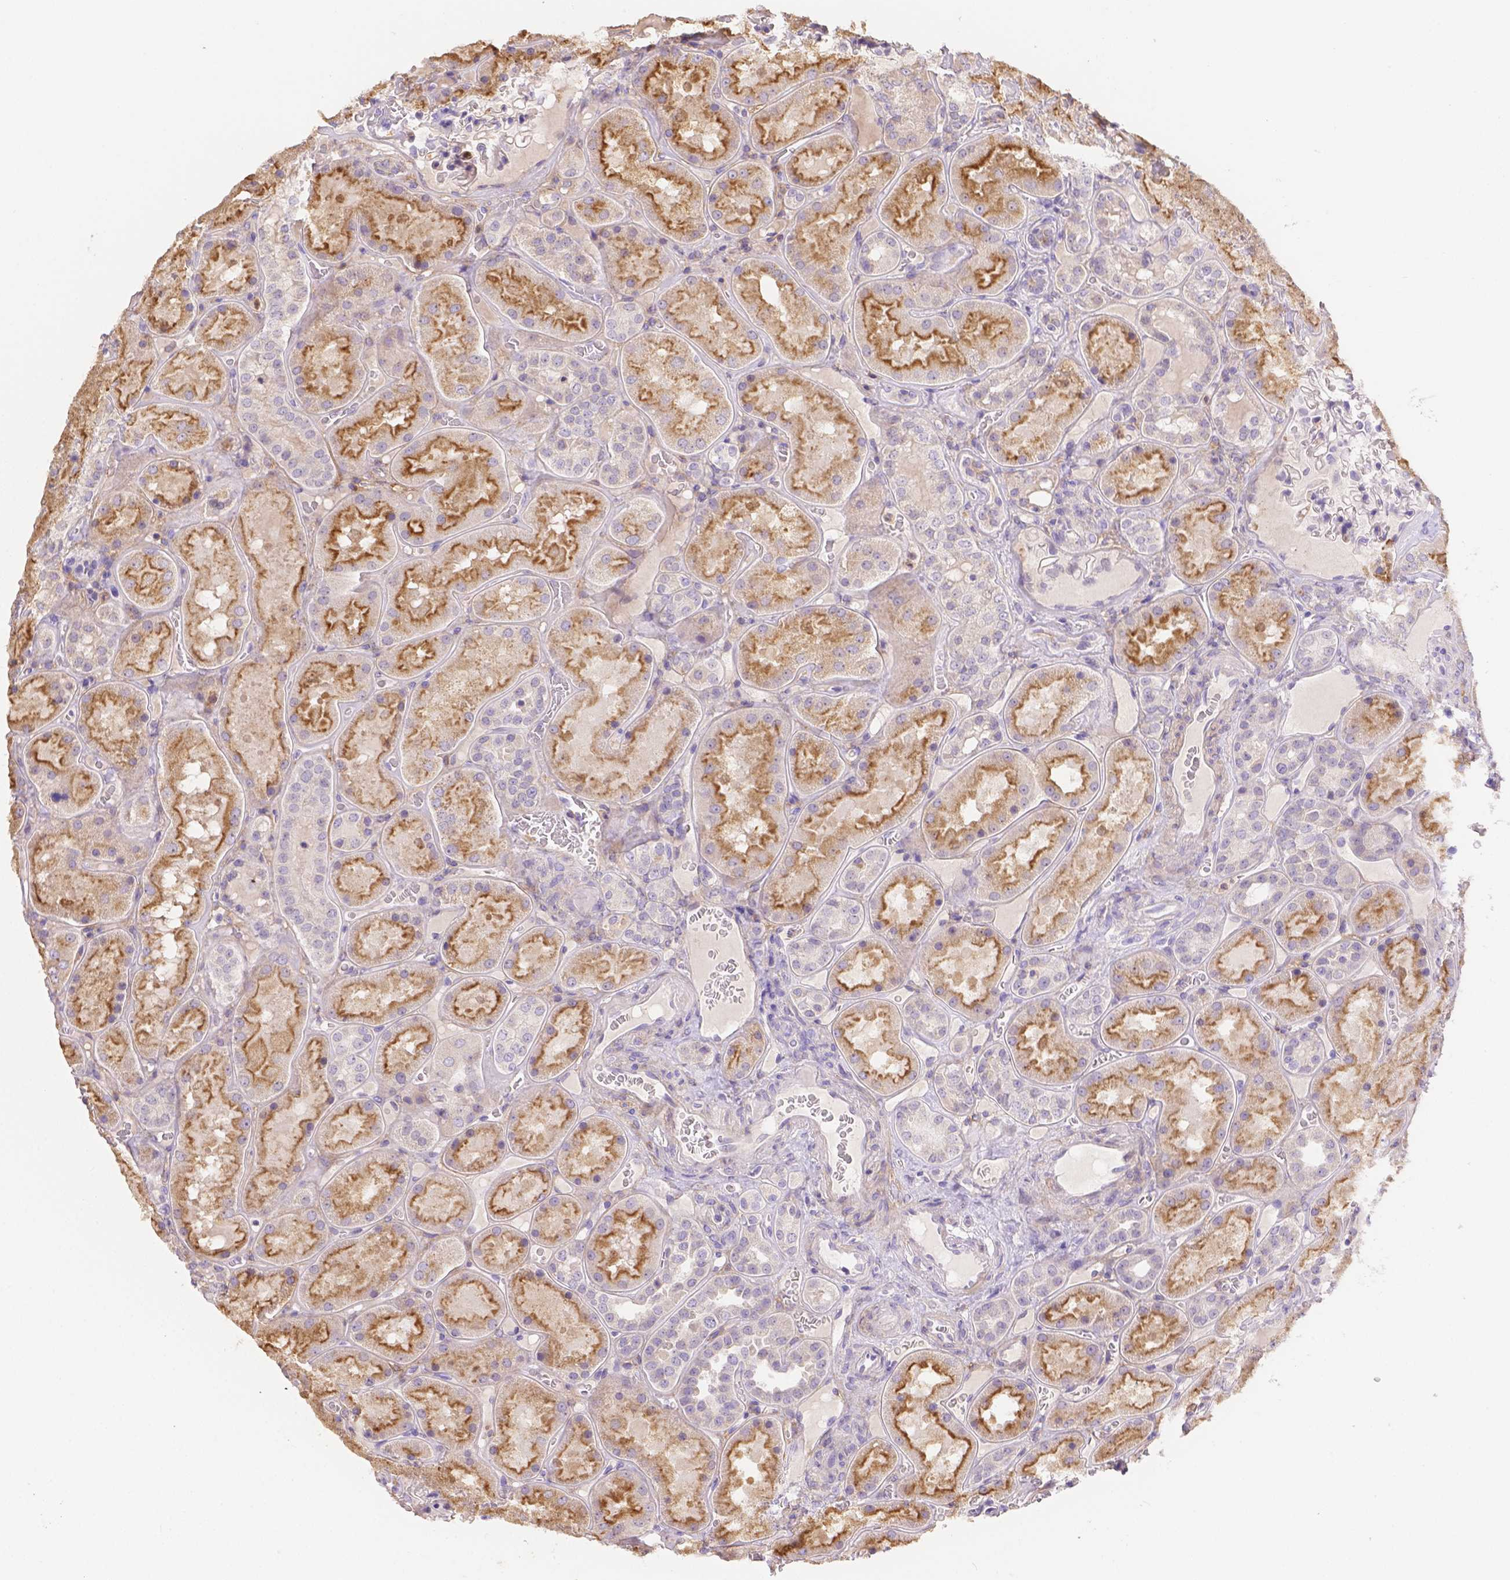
{"staining": {"intensity": "negative", "quantity": "none", "location": "none"}, "tissue": "kidney", "cell_type": "Cells in glomeruli", "image_type": "normal", "snomed": [{"axis": "morphology", "description": "Normal tissue, NOS"}, {"axis": "topography", "description": "Kidney"}], "caption": "The immunohistochemistry (IHC) micrograph has no significant positivity in cells in glomeruli of kidney. The staining was performed using DAB to visualize the protein expression in brown, while the nuclei were stained in blue with hematoxylin (Magnification: 20x).", "gene": "NXPE2", "patient": {"sex": "male", "age": 73}}